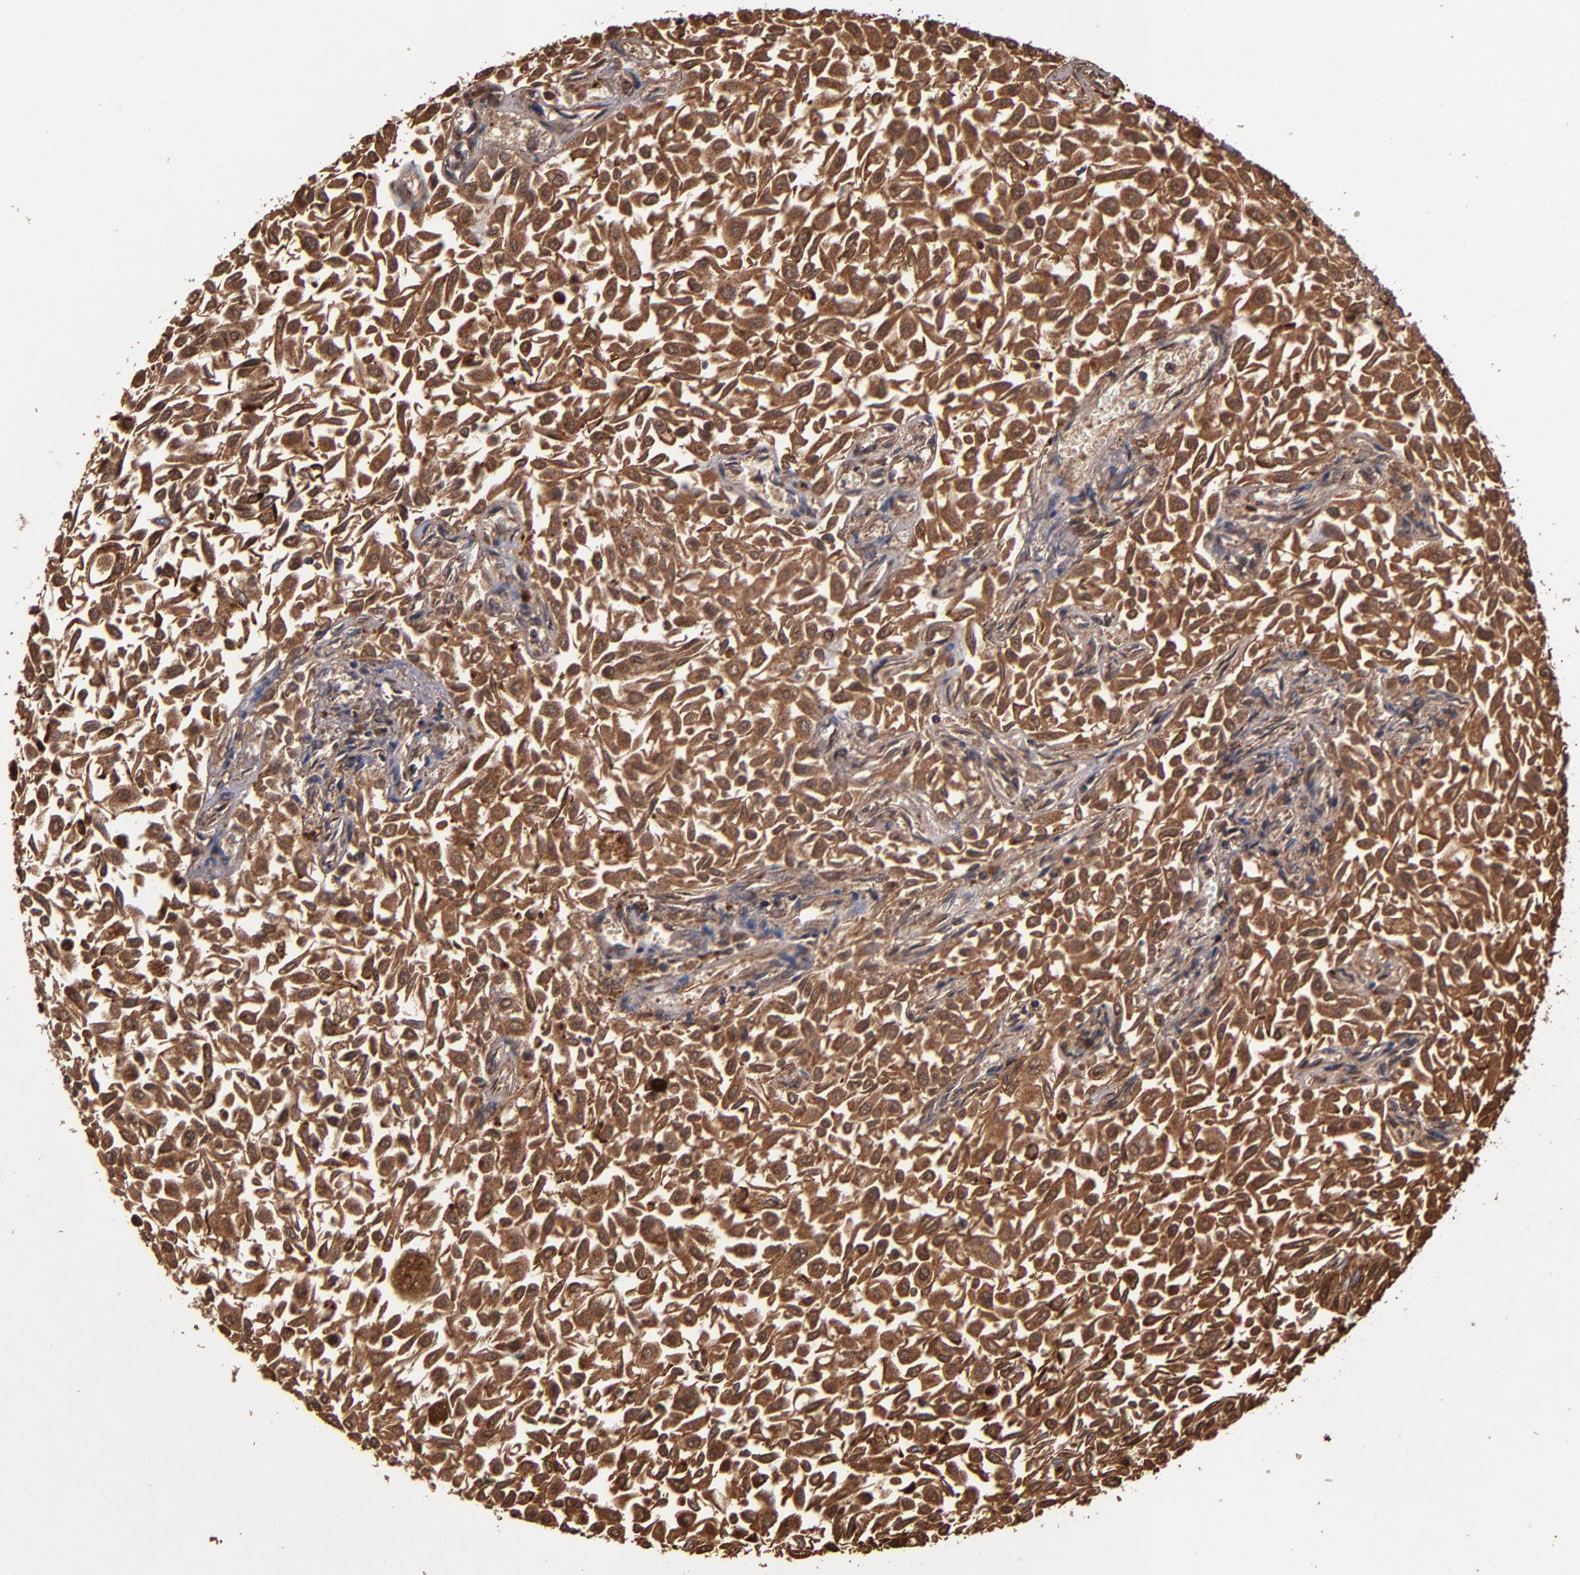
{"staining": {"intensity": "strong", "quantity": ">75%", "location": "cytoplasmic/membranous,nuclear"}, "tissue": "urothelial cancer", "cell_type": "Tumor cells", "image_type": "cancer", "snomed": [{"axis": "morphology", "description": "Urothelial carcinoma, Low grade"}, {"axis": "topography", "description": "Urinary bladder"}], "caption": "A high-resolution image shows IHC staining of urothelial cancer, which demonstrates strong cytoplasmic/membranous and nuclear staining in about >75% of tumor cells. Using DAB (3,3'-diaminobenzidine) (brown) and hematoxylin (blue) stains, captured at high magnification using brightfield microscopy.", "gene": "SOD2", "patient": {"sex": "male", "age": 64}}